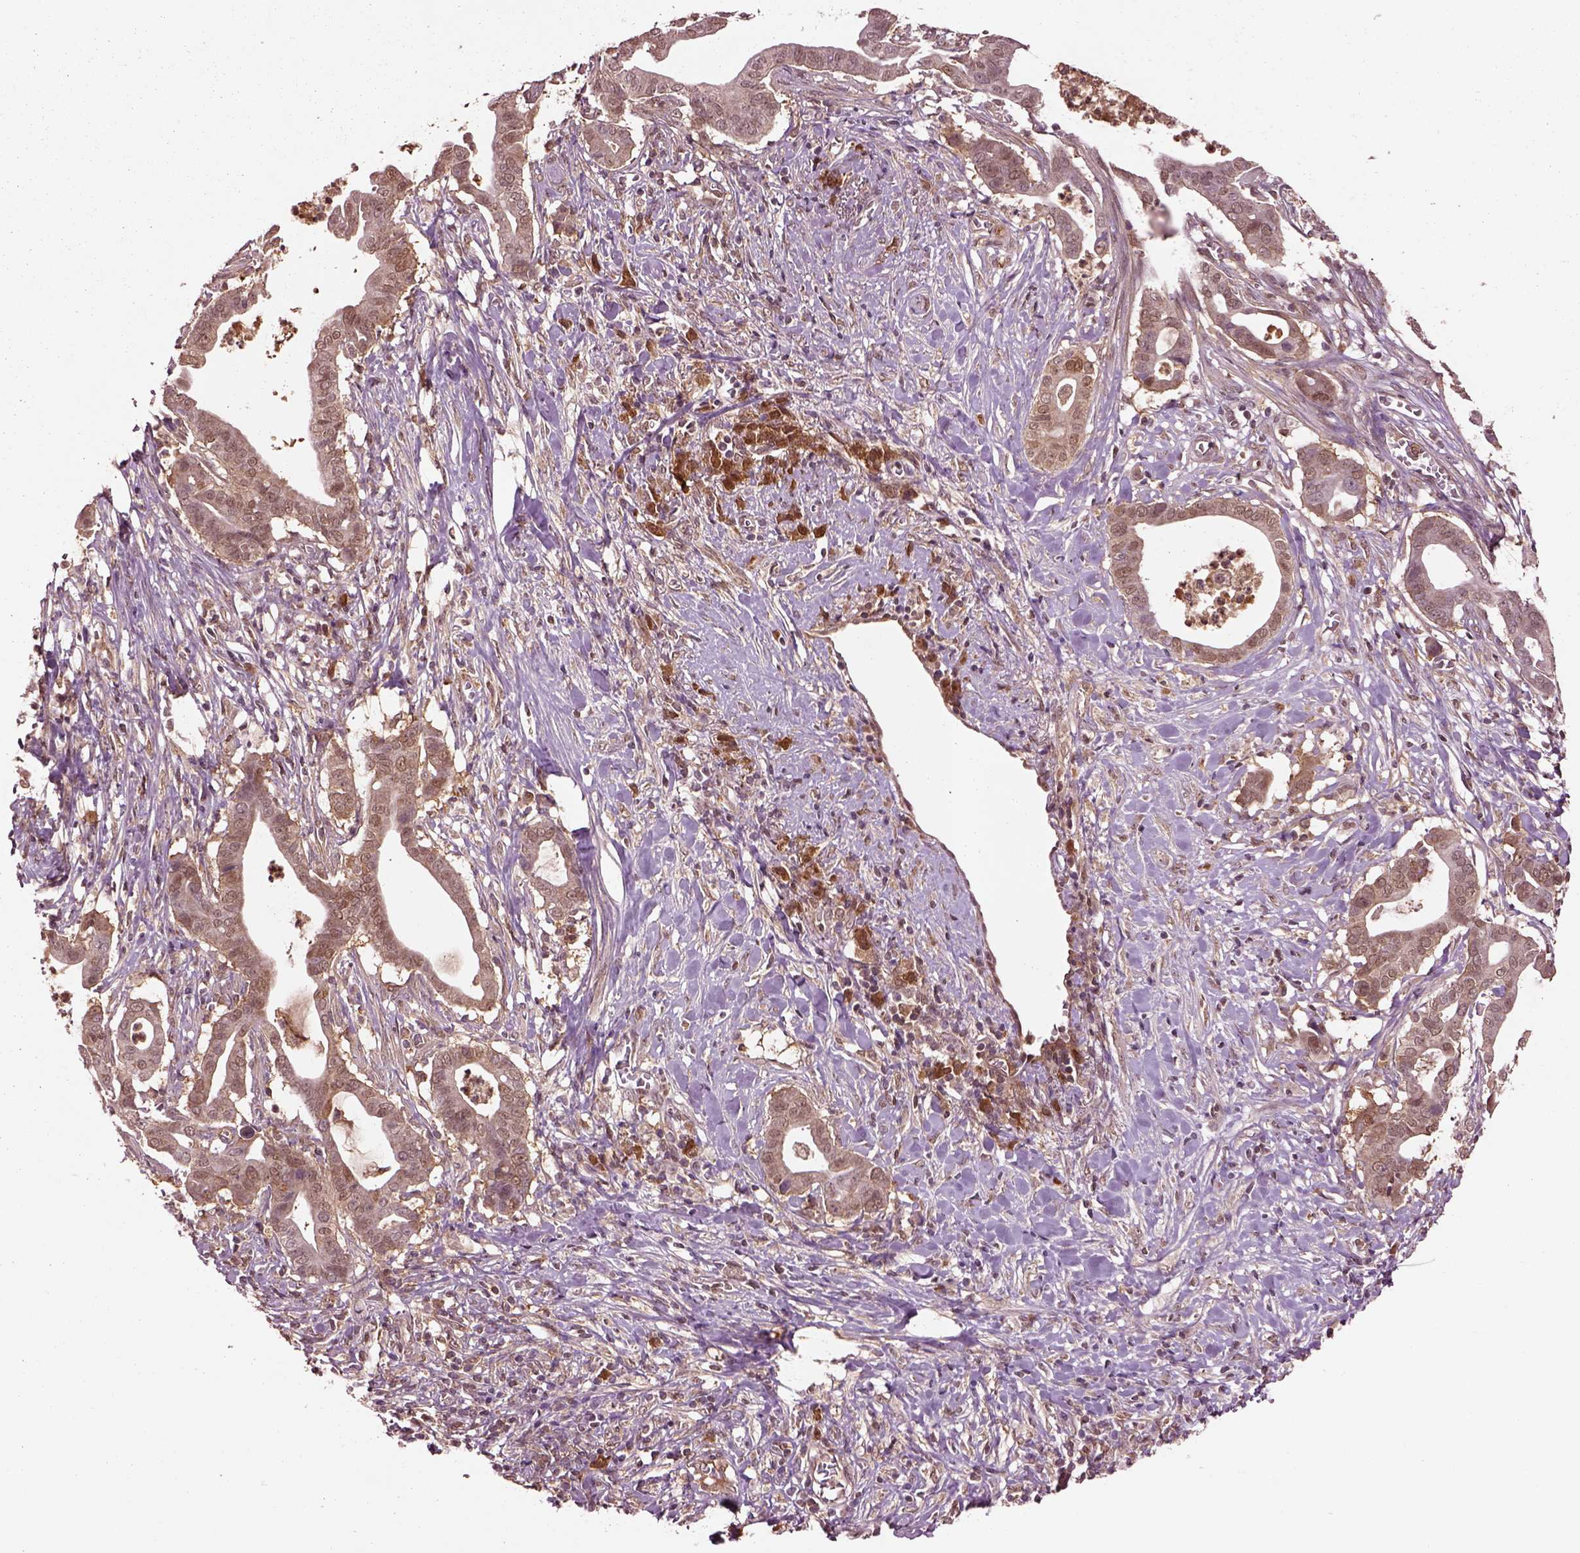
{"staining": {"intensity": "moderate", "quantity": ">75%", "location": "cytoplasmic/membranous"}, "tissue": "pancreatic cancer", "cell_type": "Tumor cells", "image_type": "cancer", "snomed": [{"axis": "morphology", "description": "Adenocarcinoma, NOS"}, {"axis": "topography", "description": "Pancreas"}], "caption": "Tumor cells show medium levels of moderate cytoplasmic/membranous positivity in approximately >75% of cells in human adenocarcinoma (pancreatic).", "gene": "MDP1", "patient": {"sex": "male", "age": 61}}